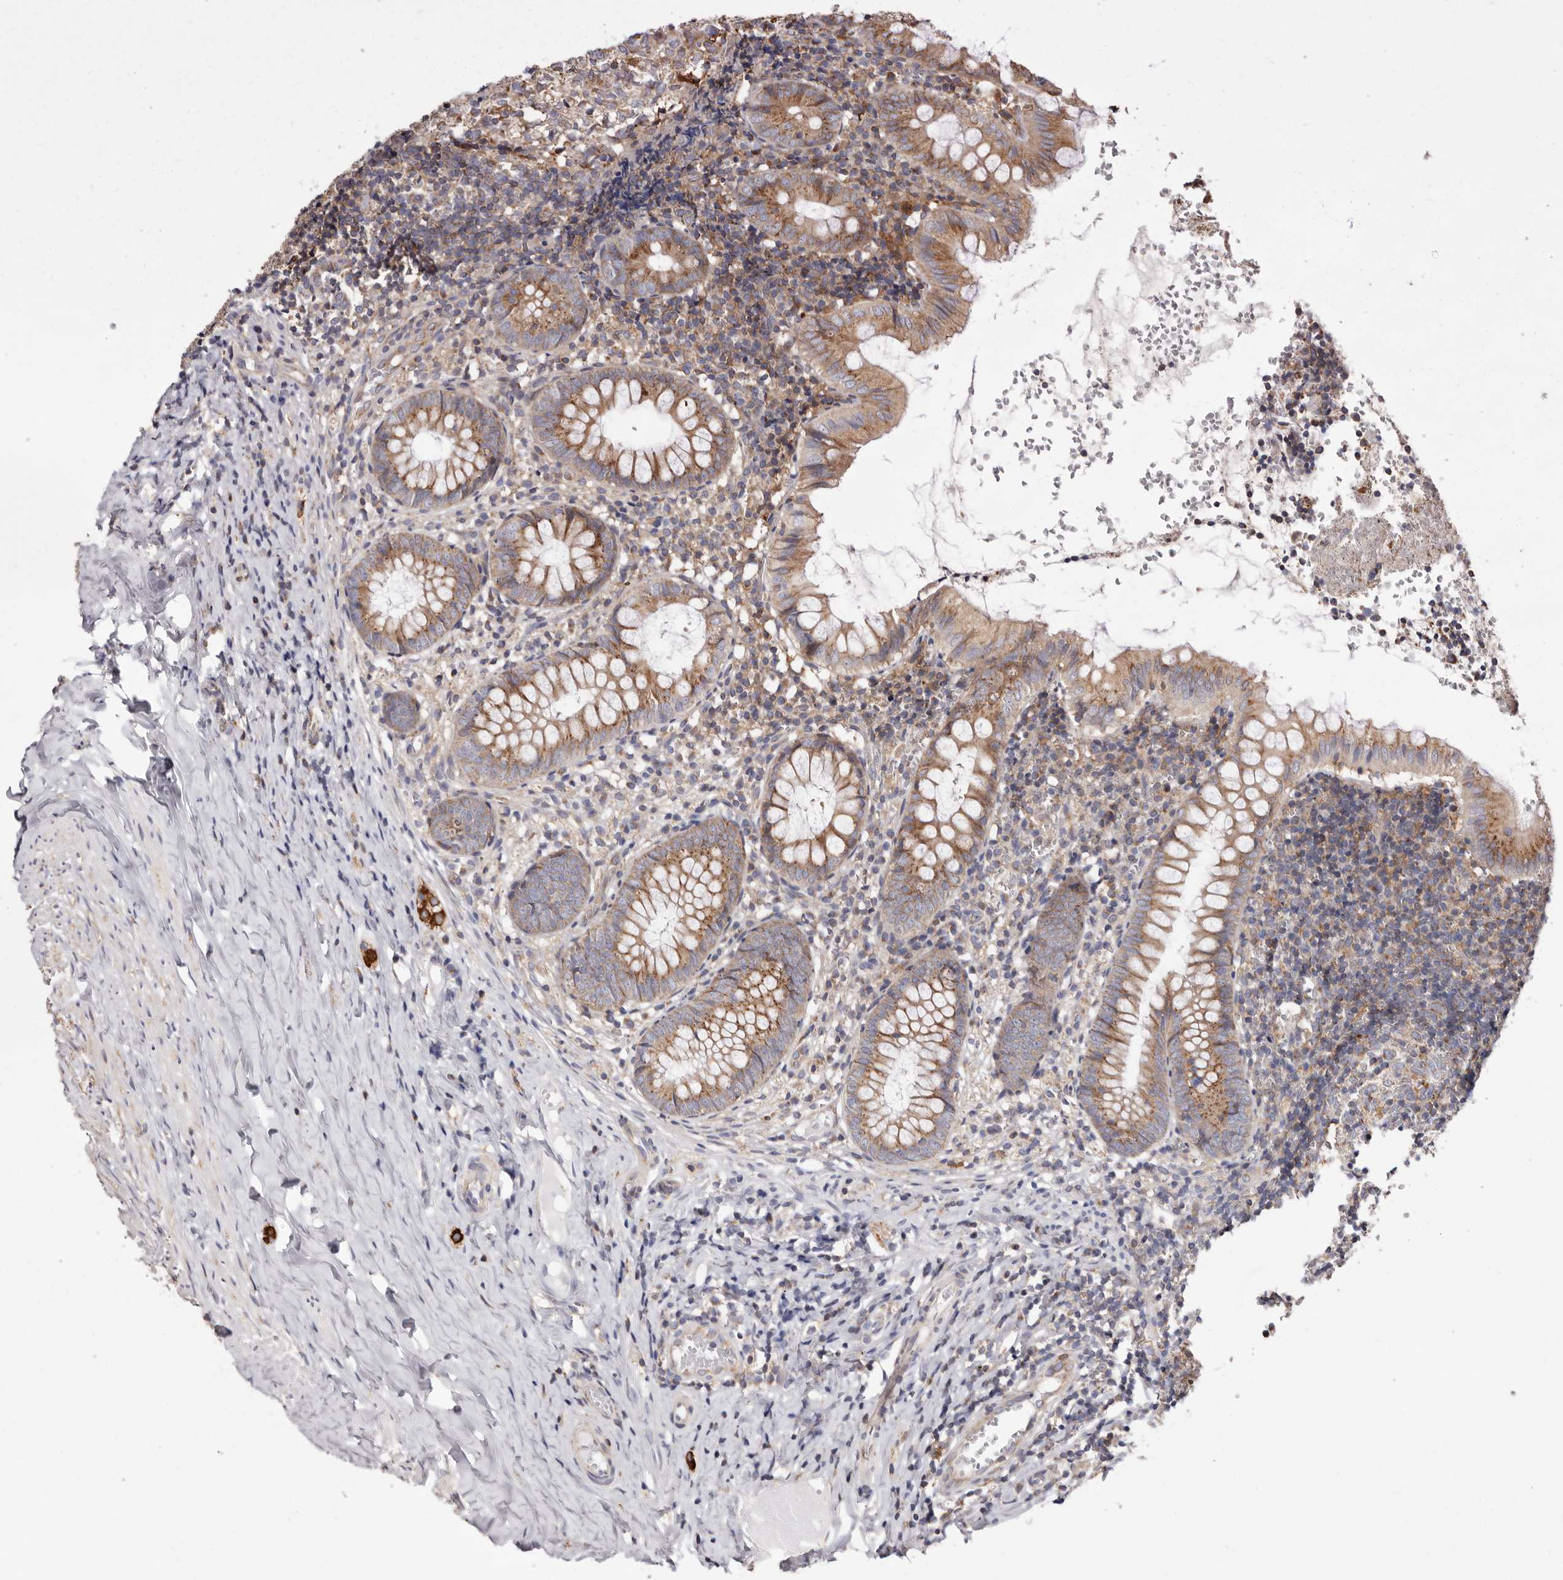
{"staining": {"intensity": "moderate", "quantity": ">75%", "location": "cytoplasmic/membranous"}, "tissue": "appendix", "cell_type": "Glandular cells", "image_type": "normal", "snomed": [{"axis": "morphology", "description": "Normal tissue, NOS"}, {"axis": "topography", "description": "Appendix"}], "caption": "Protein analysis of benign appendix exhibits moderate cytoplasmic/membranous staining in approximately >75% of glandular cells. The staining was performed using DAB (3,3'-diaminobenzidine) to visualize the protein expression in brown, while the nuclei were stained in blue with hematoxylin (Magnification: 20x).", "gene": "COQ8B", "patient": {"sex": "male", "age": 8}}